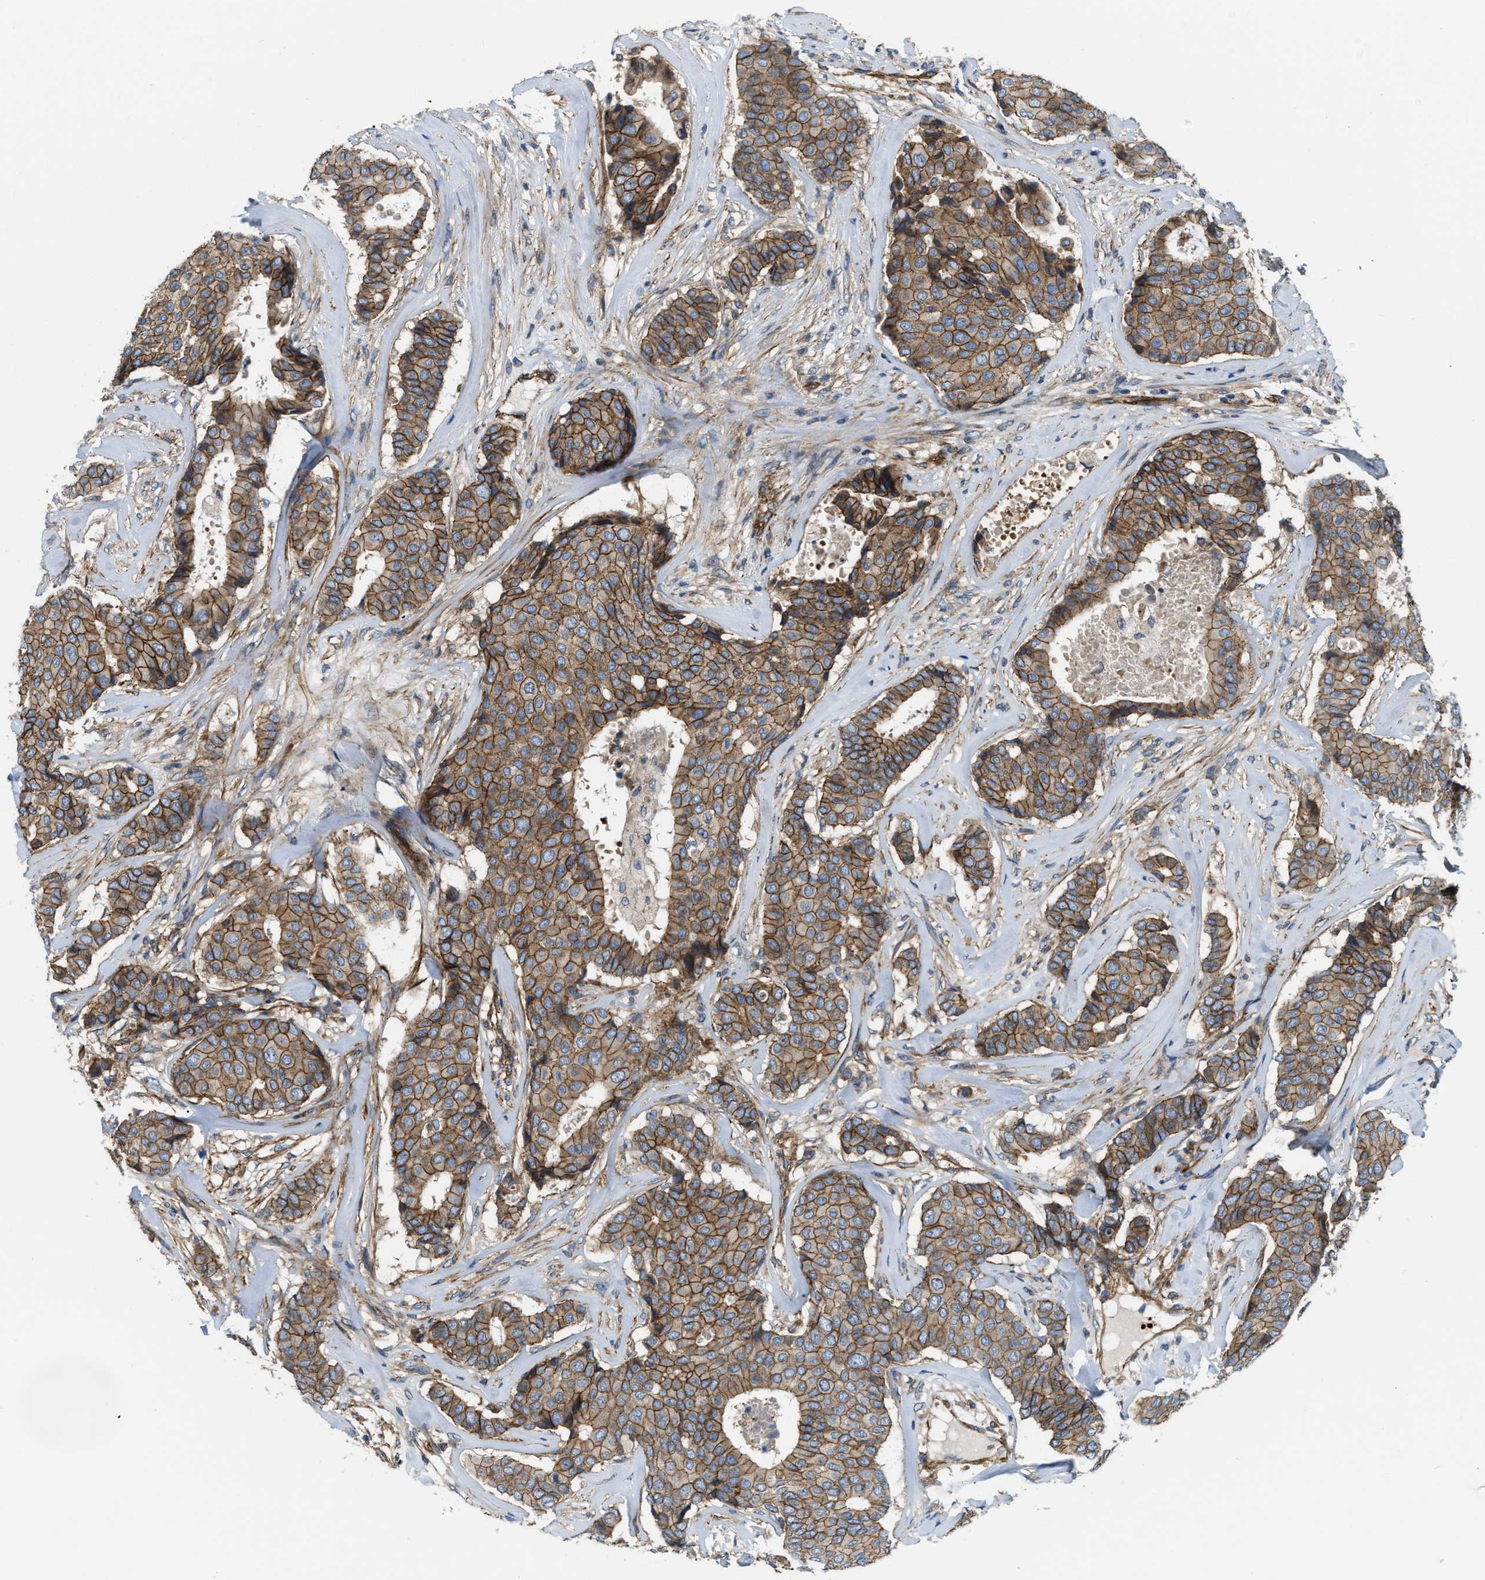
{"staining": {"intensity": "moderate", "quantity": ">75%", "location": "cytoplasmic/membranous"}, "tissue": "breast cancer", "cell_type": "Tumor cells", "image_type": "cancer", "snomed": [{"axis": "morphology", "description": "Duct carcinoma"}, {"axis": "topography", "description": "Breast"}], "caption": "A high-resolution histopathology image shows immunohistochemistry staining of breast cancer, which demonstrates moderate cytoplasmic/membranous expression in approximately >75% of tumor cells.", "gene": "ERC1", "patient": {"sex": "female", "age": 75}}